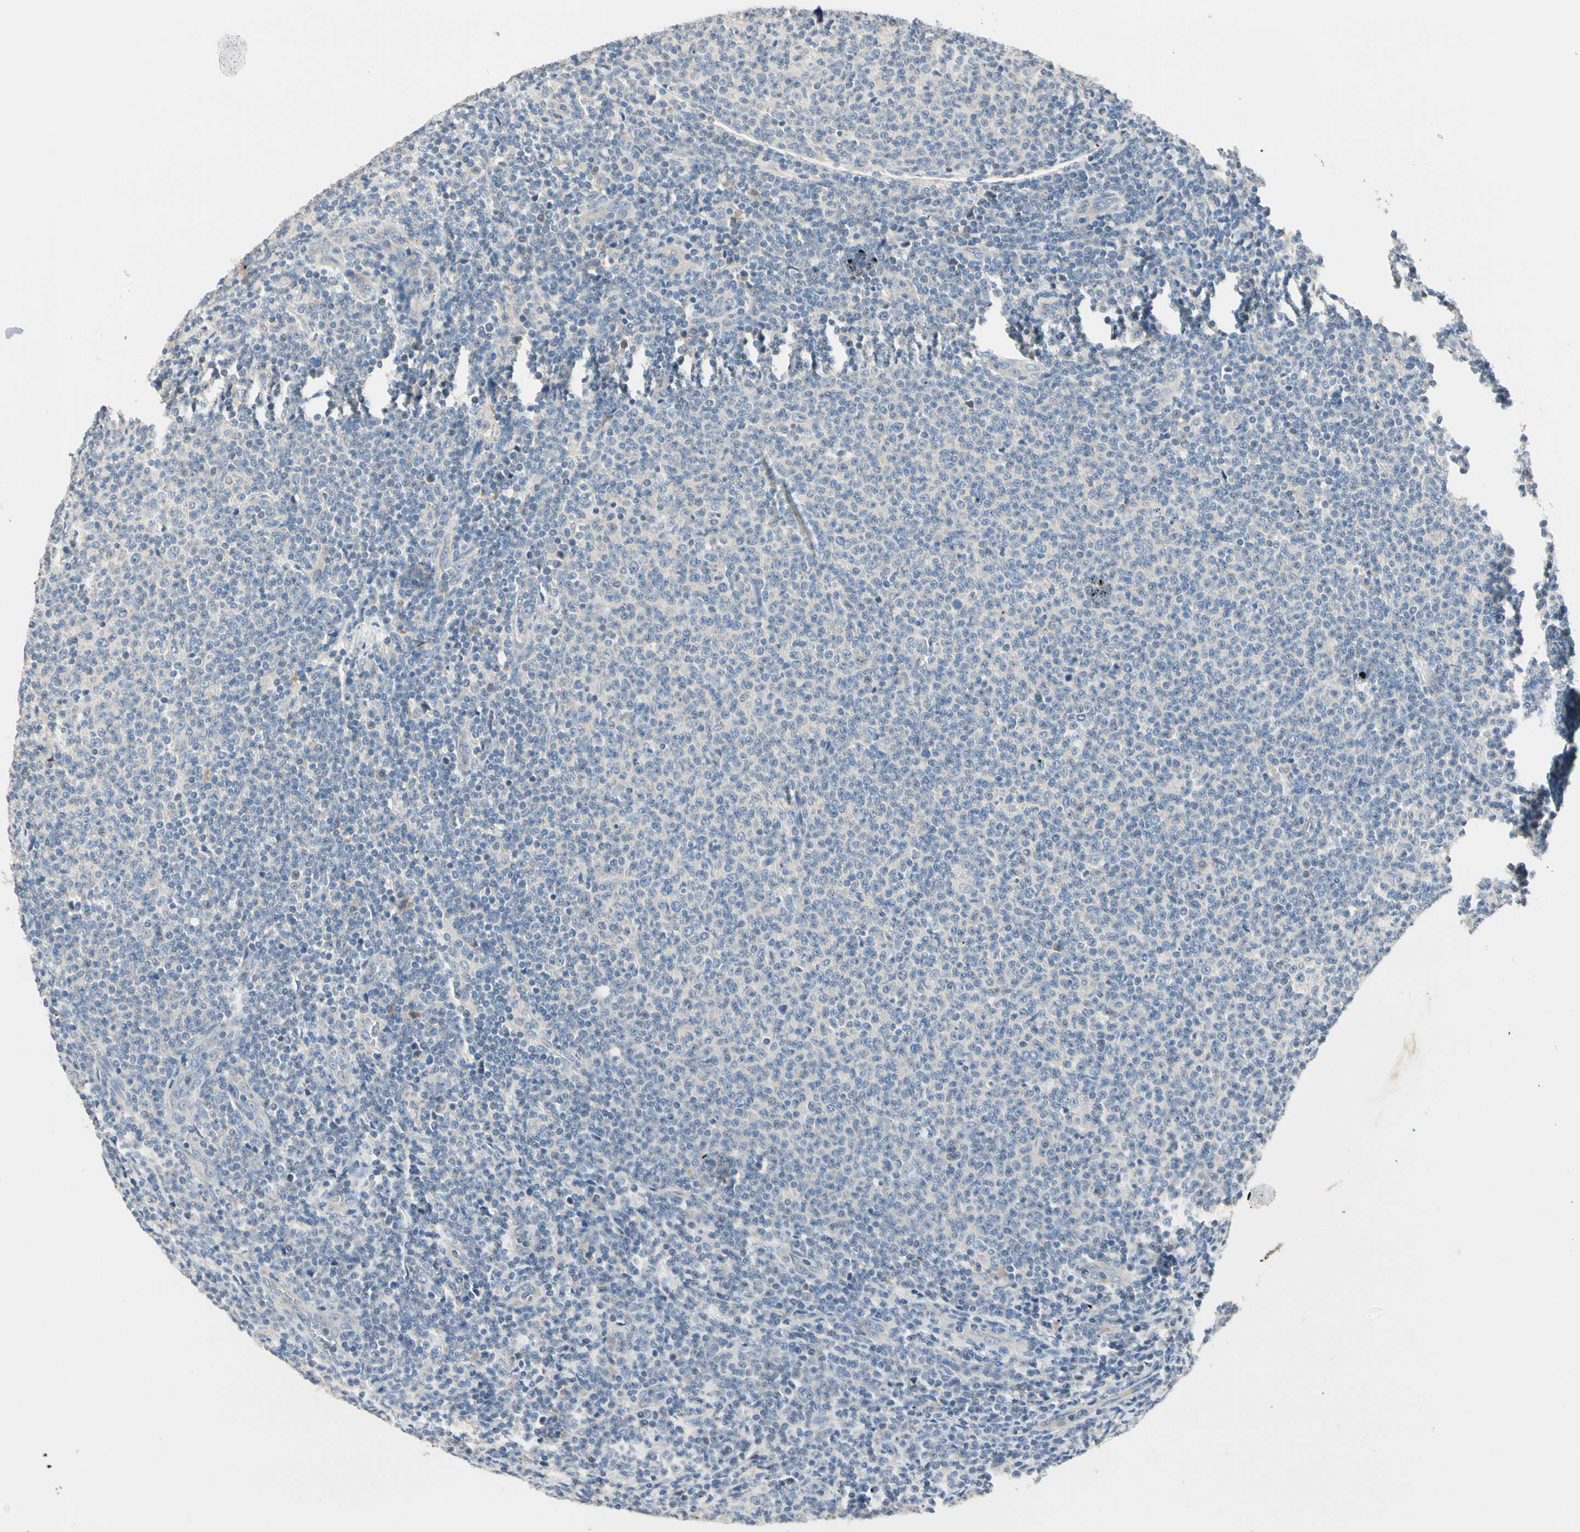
{"staining": {"intensity": "negative", "quantity": "none", "location": "none"}, "tissue": "lymphoma", "cell_type": "Tumor cells", "image_type": "cancer", "snomed": [{"axis": "morphology", "description": "Malignant lymphoma, non-Hodgkin's type, Low grade"}, {"axis": "topography", "description": "Lymph node"}], "caption": "High power microscopy micrograph of an IHC image of malignant lymphoma, non-Hodgkin's type (low-grade), revealing no significant positivity in tumor cells.", "gene": "GPR153", "patient": {"sex": "male", "age": 66}}